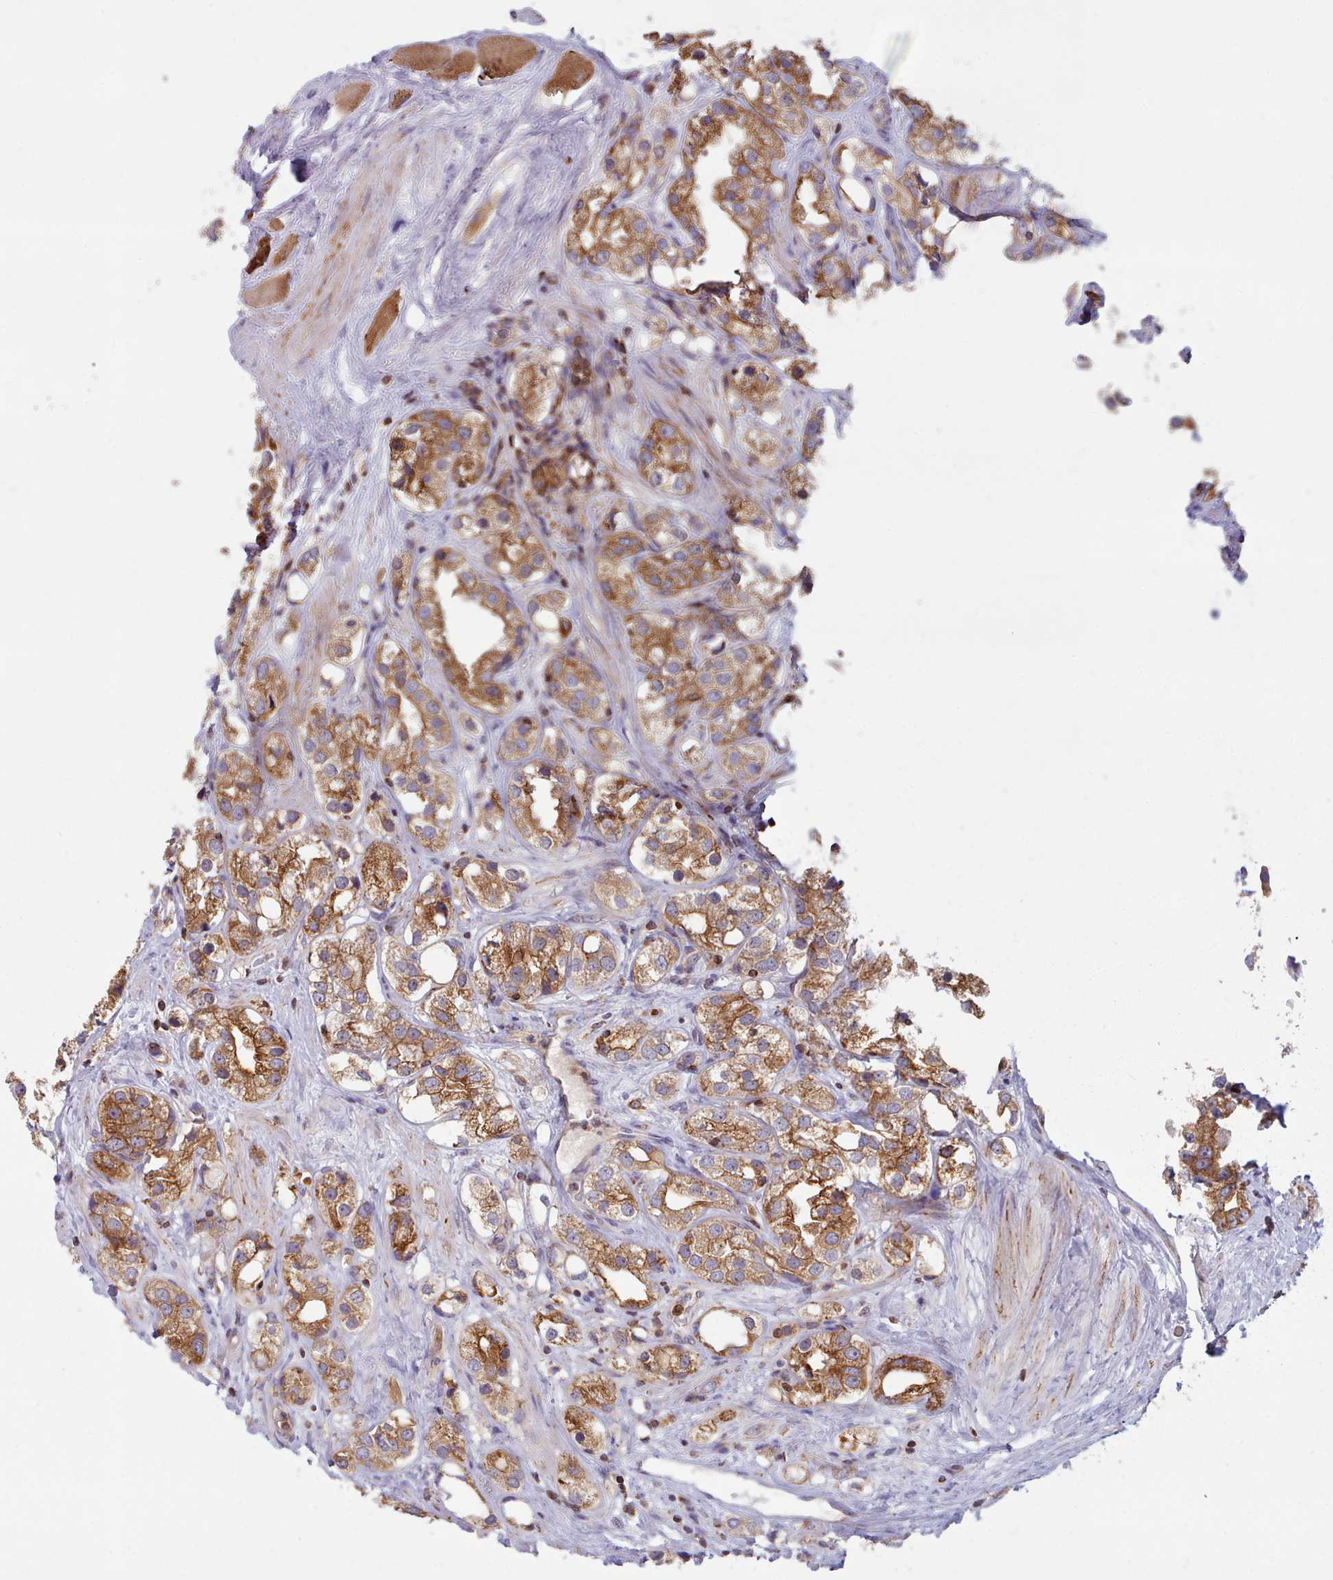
{"staining": {"intensity": "moderate", "quantity": ">75%", "location": "cytoplasmic/membranous"}, "tissue": "prostate cancer", "cell_type": "Tumor cells", "image_type": "cancer", "snomed": [{"axis": "morphology", "description": "Adenocarcinoma, NOS"}, {"axis": "topography", "description": "Prostate"}], "caption": "The immunohistochemical stain highlights moderate cytoplasmic/membranous positivity in tumor cells of prostate cancer tissue.", "gene": "CRYBG1", "patient": {"sex": "male", "age": 79}}